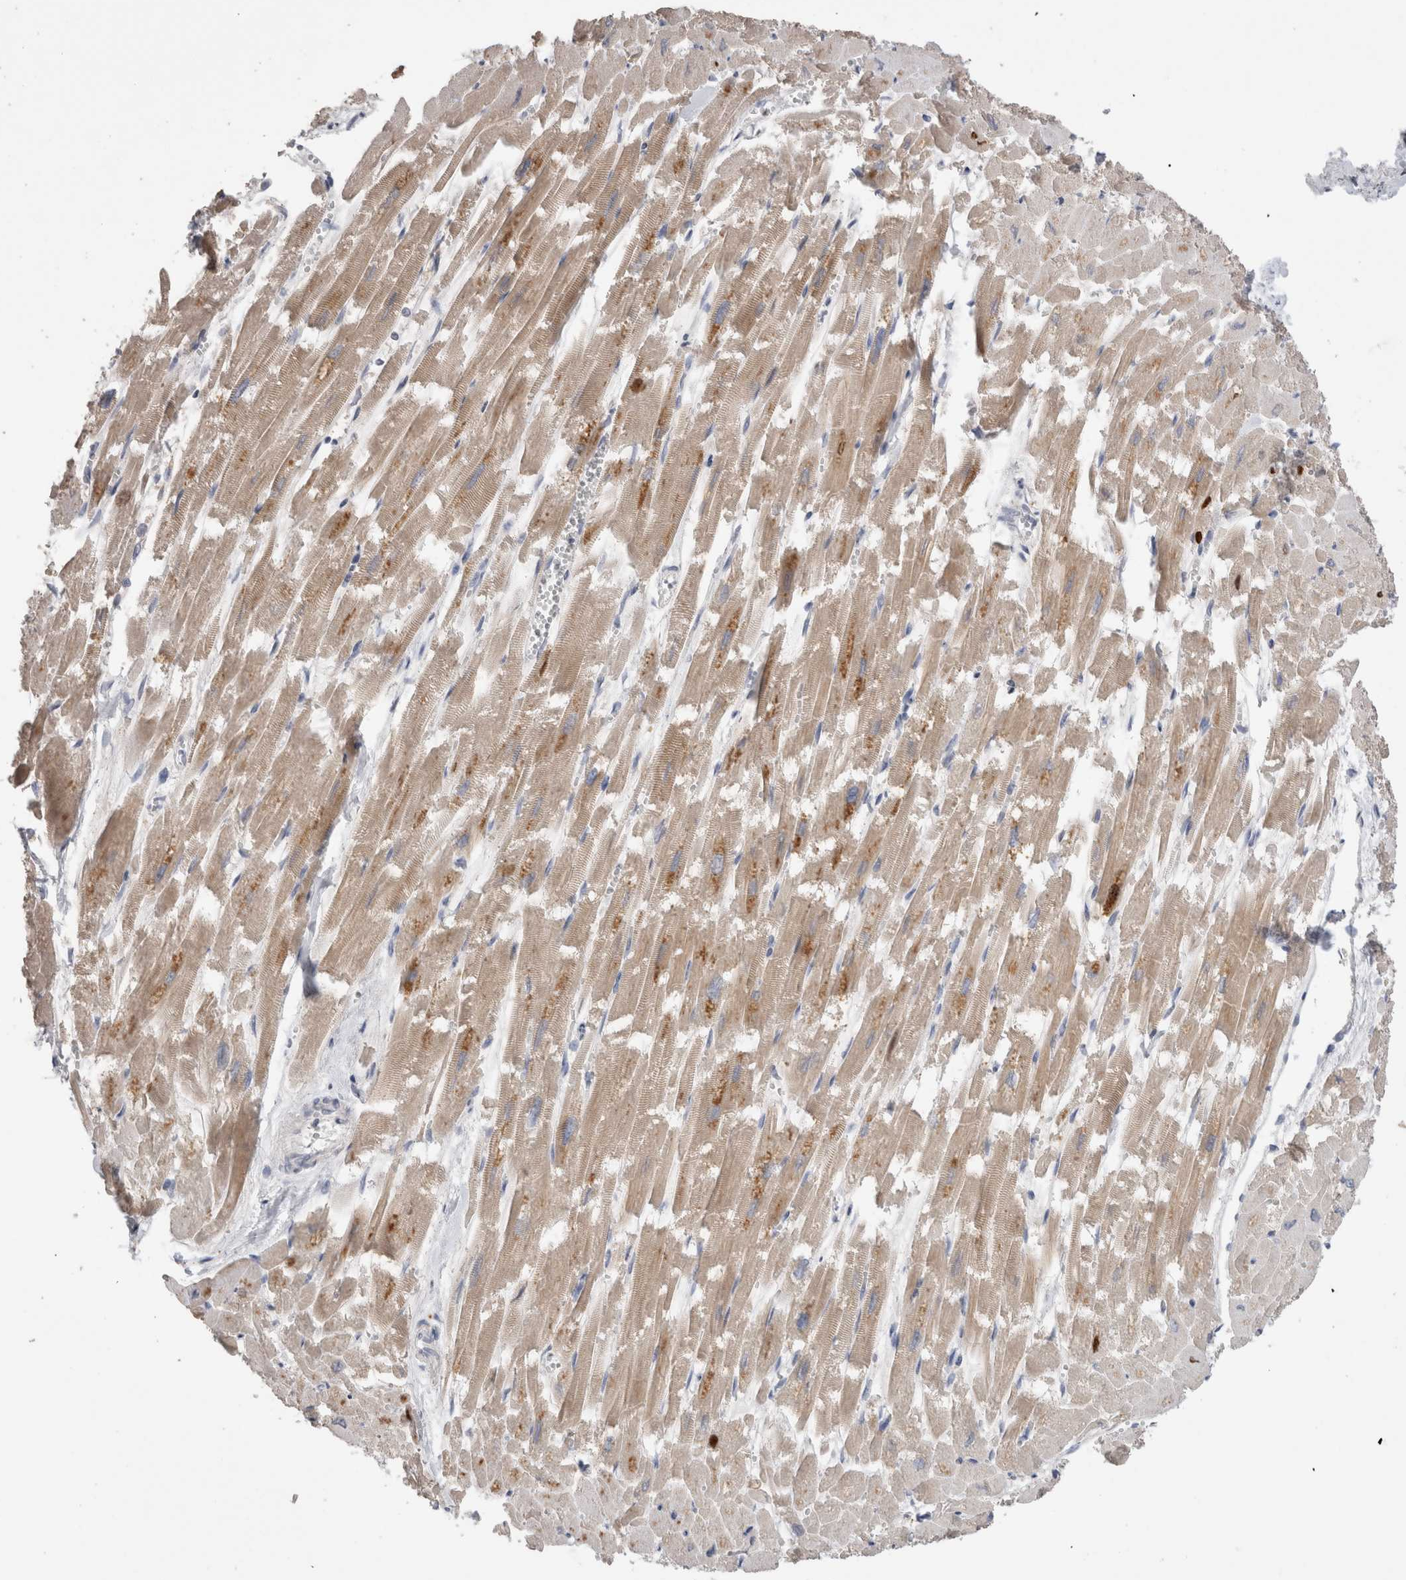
{"staining": {"intensity": "moderate", "quantity": ">75%", "location": "cytoplasmic/membranous"}, "tissue": "heart muscle", "cell_type": "Cardiomyocytes", "image_type": "normal", "snomed": [{"axis": "morphology", "description": "Normal tissue, NOS"}, {"axis": "topography", "description": "Heart"}], "caption": "This image shows immunohistochemistry staining of unremarkable human heart muscle, with medium moderate cytoplasmic/membranous expression in approximately >75% of cardiomyocytes.", "gene": "OTOR", "patient": {"sex": "male", "age": 54}}